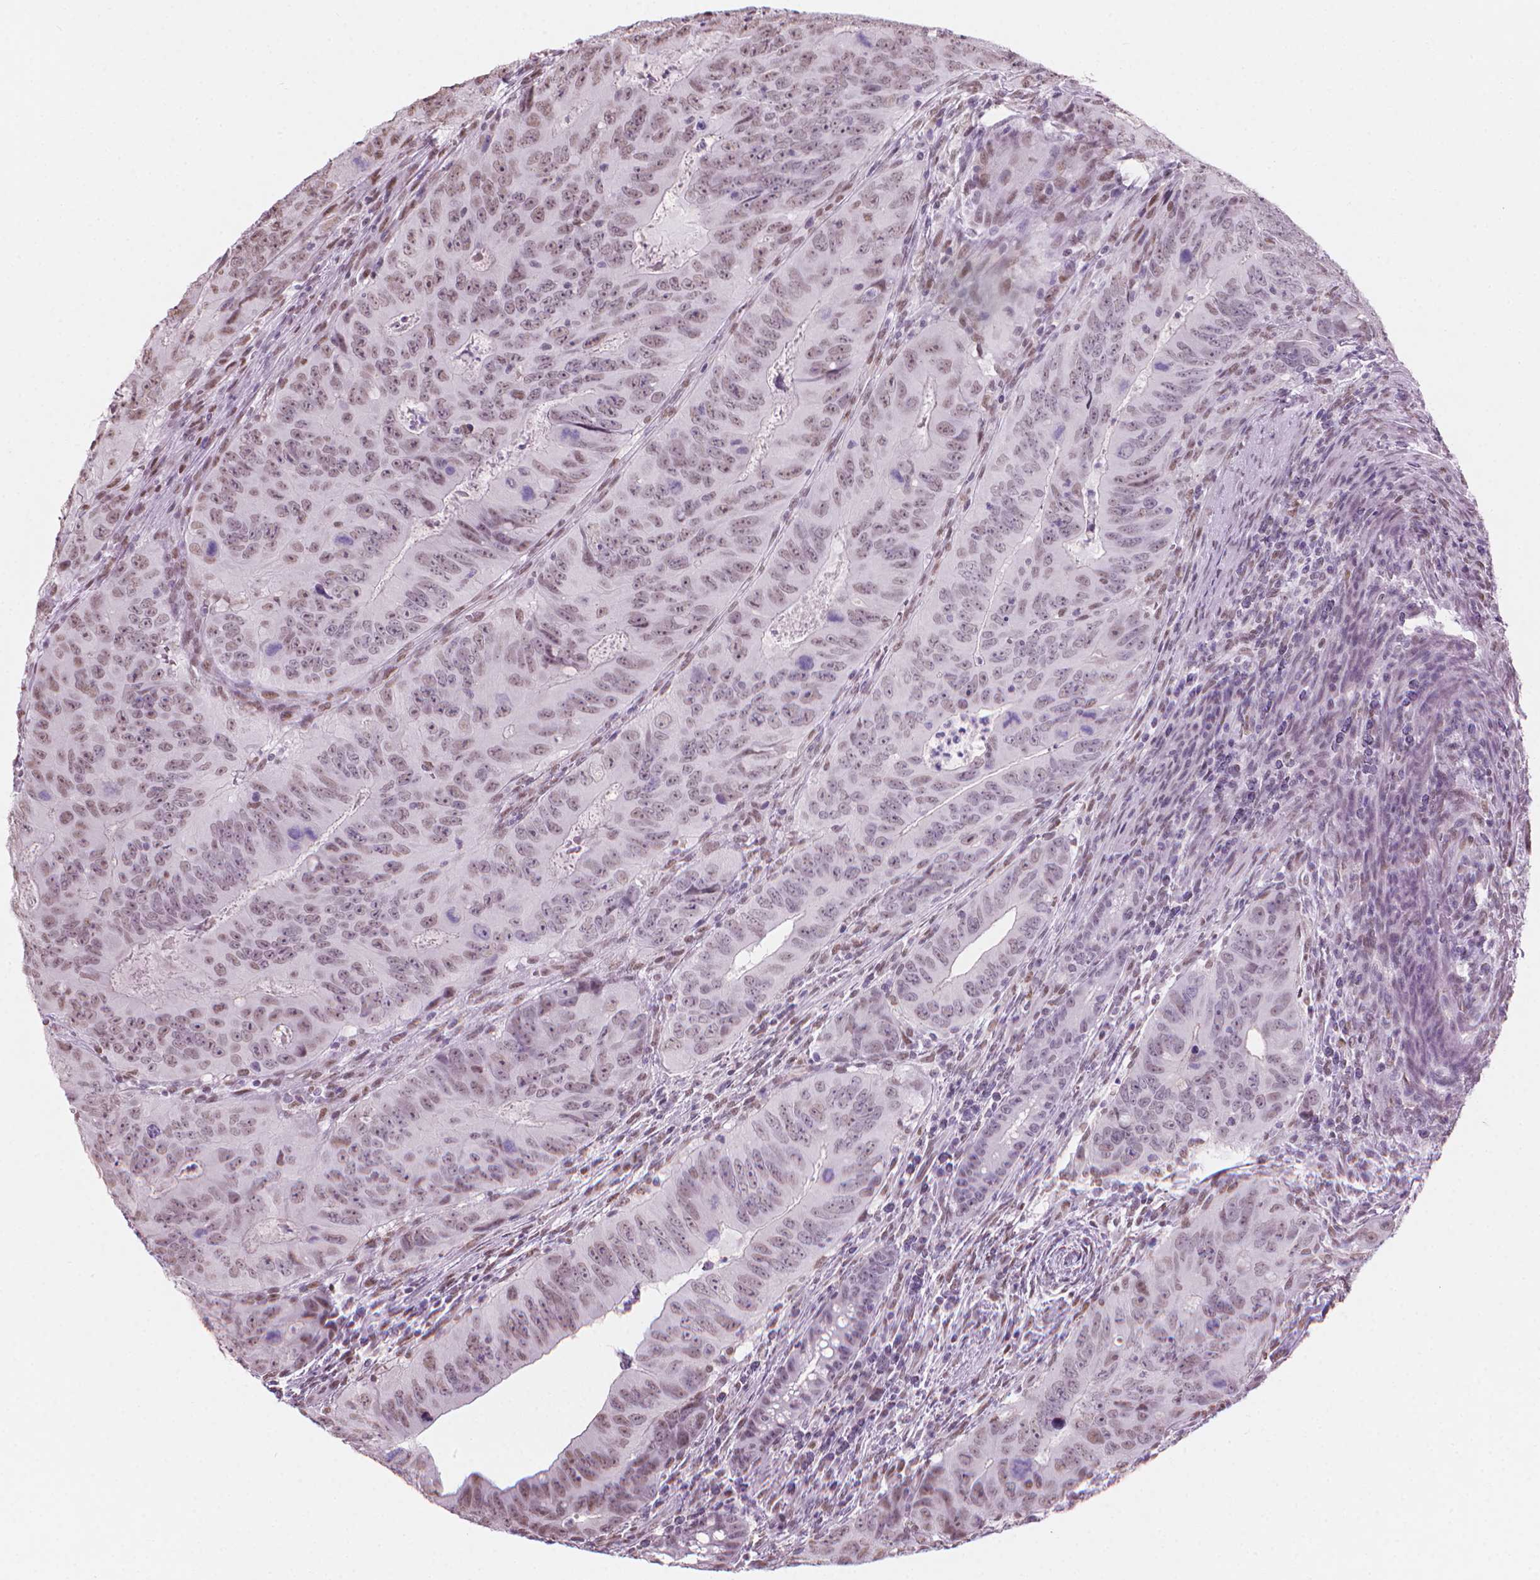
{"staining": {"intensity": "weak", "quantity": ">75%", "location": "nuclear"}, "tissue": "colorectal cancer", "cell_type": "Tumor cells", "image_type": "cancer", "snomed": [{"axis": "morphology", "description": "Adenocarcinoma, NOS"}, {"axis": "topography", "description": "Colon"}], "caption": "The immunohistochemical stain shows weak nuclear positivity in tumor cells of colorectal cancer (adenocarcinoma) tissue.", "gene": "PIAS2", "patient": {"sex": "male", "age": 79}}